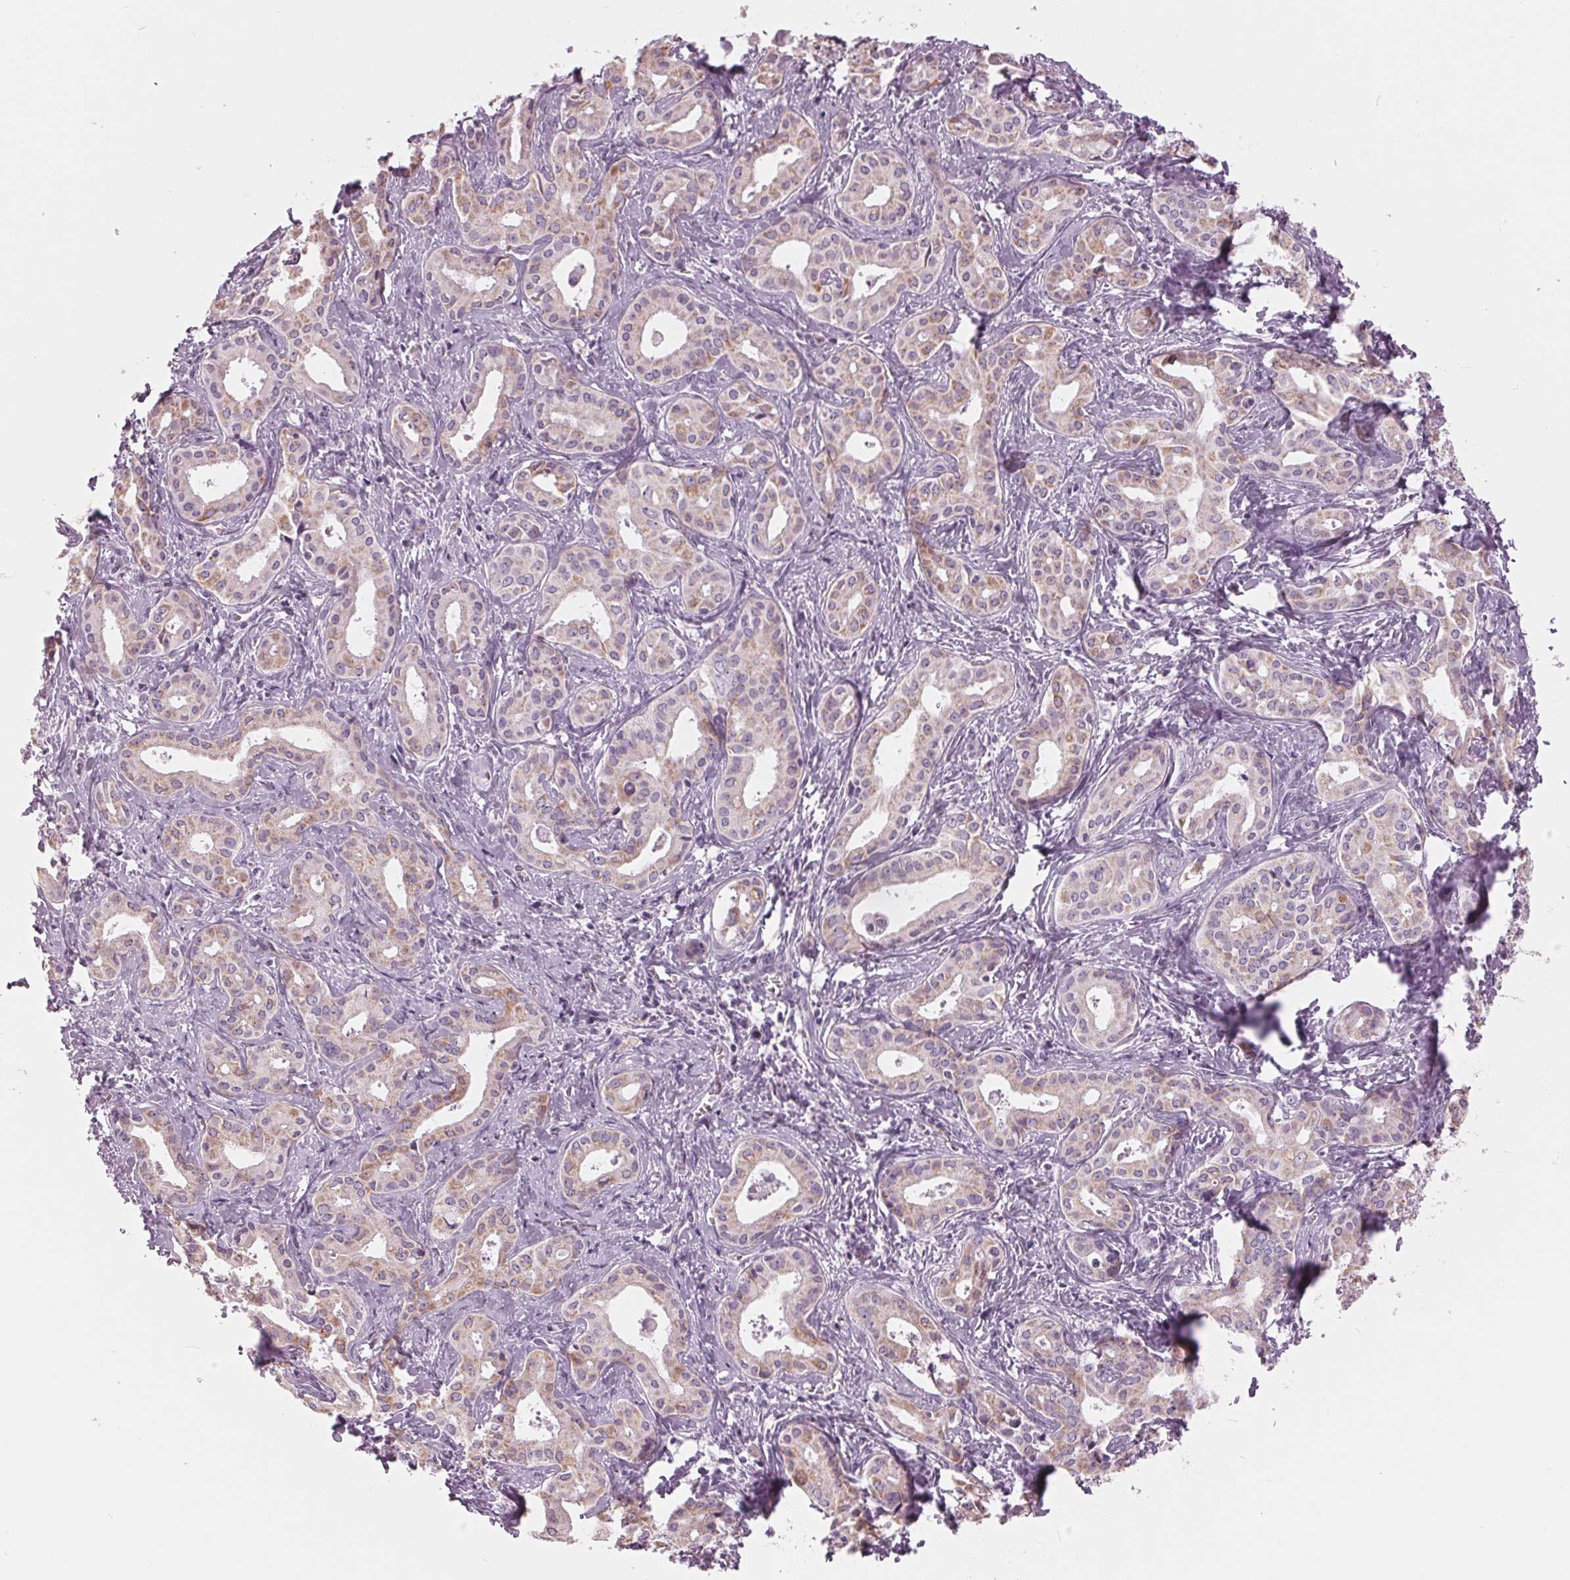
{"staining": {"intensity": "weak", "quantity": "25%-75%", "location": "cytoplasmic/membranous"}, "tissue": "liver cancer", "cell_type": "Tumor cells", "image_type": "cancer", "snomed": [{"axis": "morphology", "description": "Cholangiocarcinoma"}, {"axis": "topography", "description": "Liver"}], "caption": "The immunohistochemical stain labels weak cytoplasmic/membranous positivity in tumor cells of liver cancer (cholangiocarcinoma) tissue.", "gene": "SAMD4A", "patient": {"sex": "female", "age": 65}}